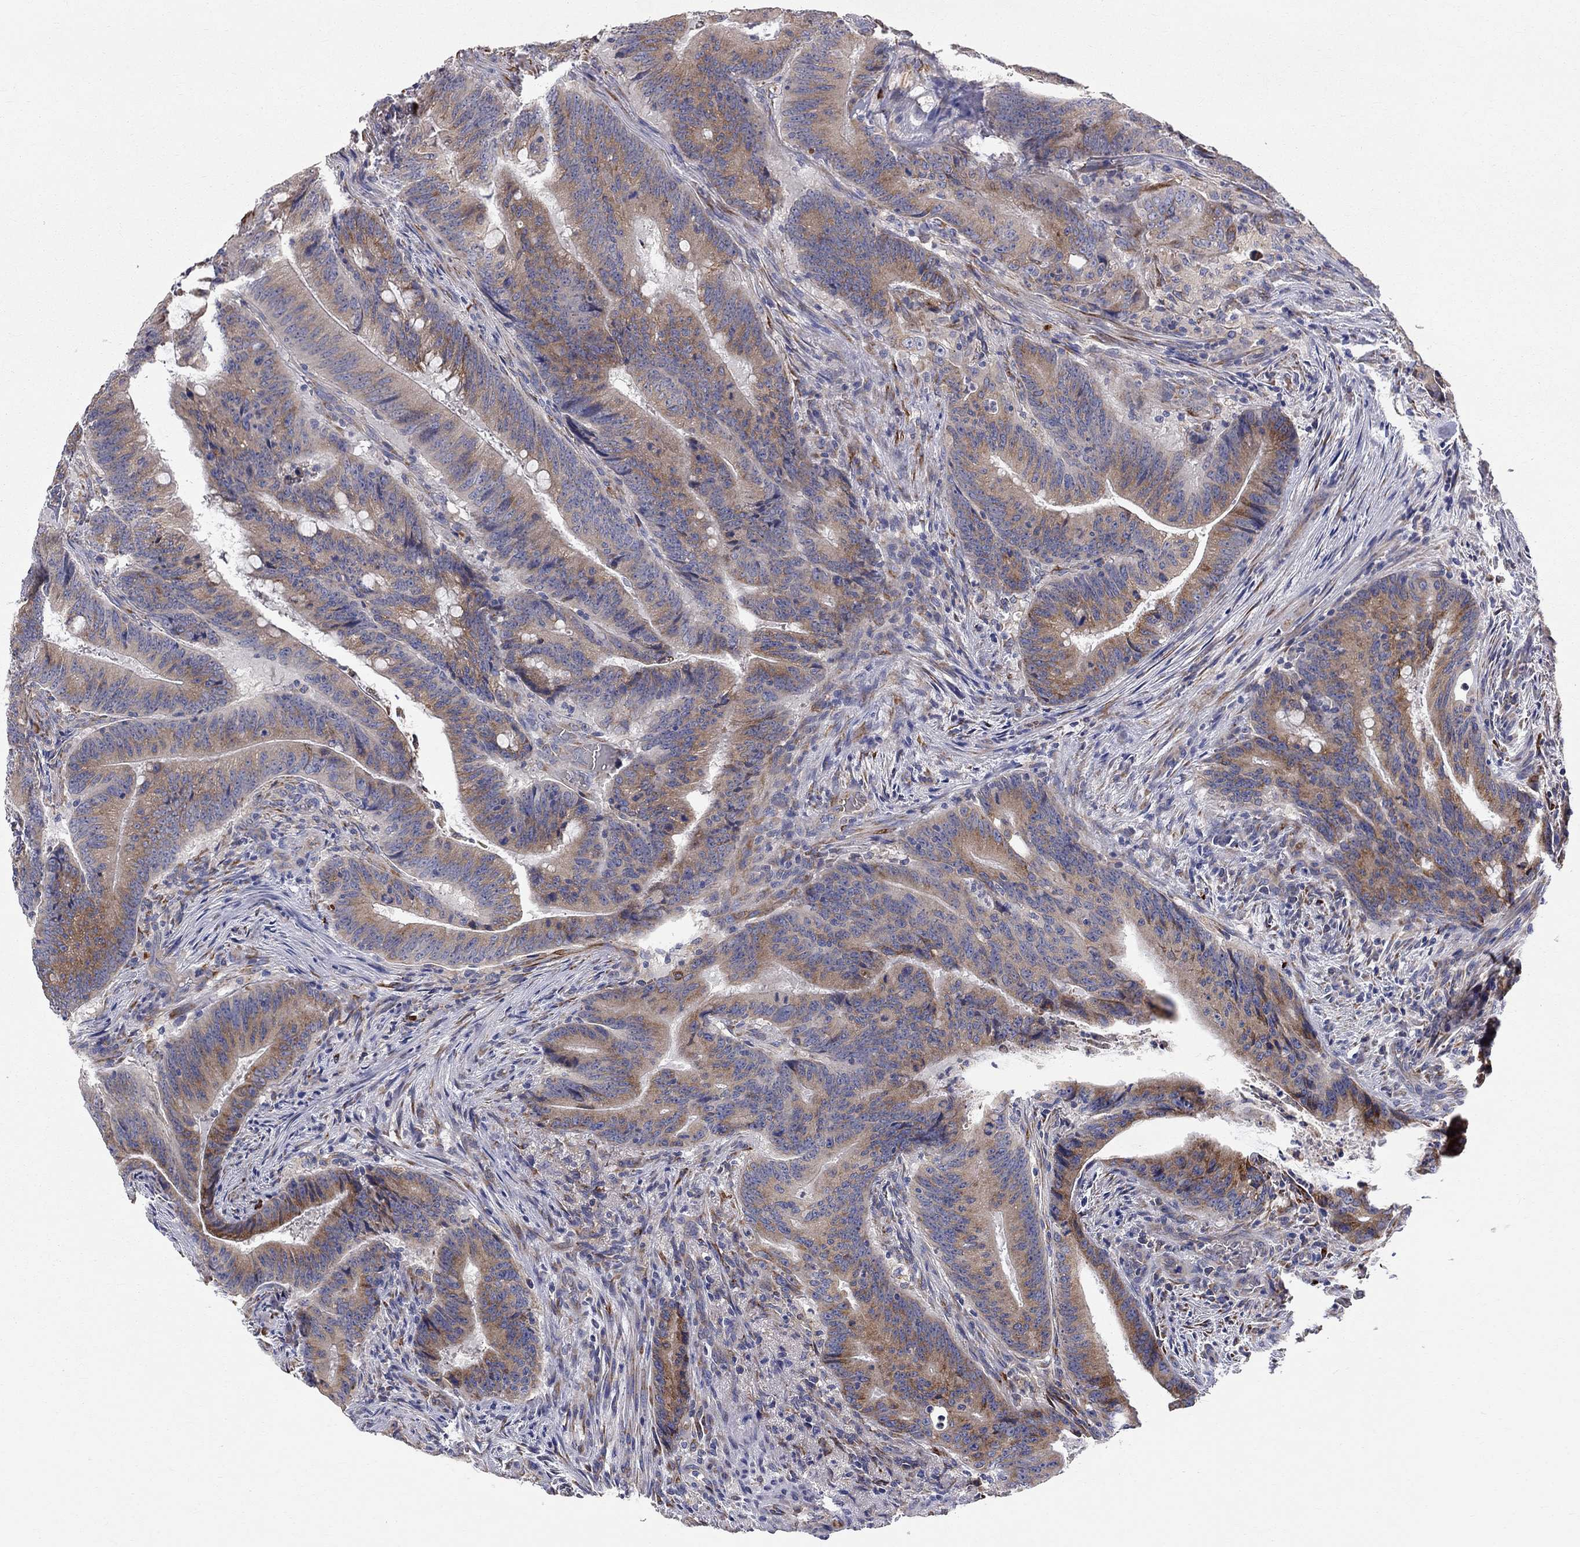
{"staining": {"intensity": "moderate", "quantity": ">75%", "location": "cytoplasmic/membranous"}, "tissue": "colorectal cancer", "cell_type": "Tumor cells", "image_type": "cancer", "snomed": [{"axis": "morphology", "description": "Adenocarcinoma, NOS"}, {"axis": "topography", "description": "Colon"}], "caption": "Immunohistochemistry of human adenocarcinoma (colorectal) demonstrates medium levels of moderate cytoplasmic/membranous expression in about >75% of tumor cells.", "gene": "CASTOR1", "patient": {"sex": "female", "age": 87}}